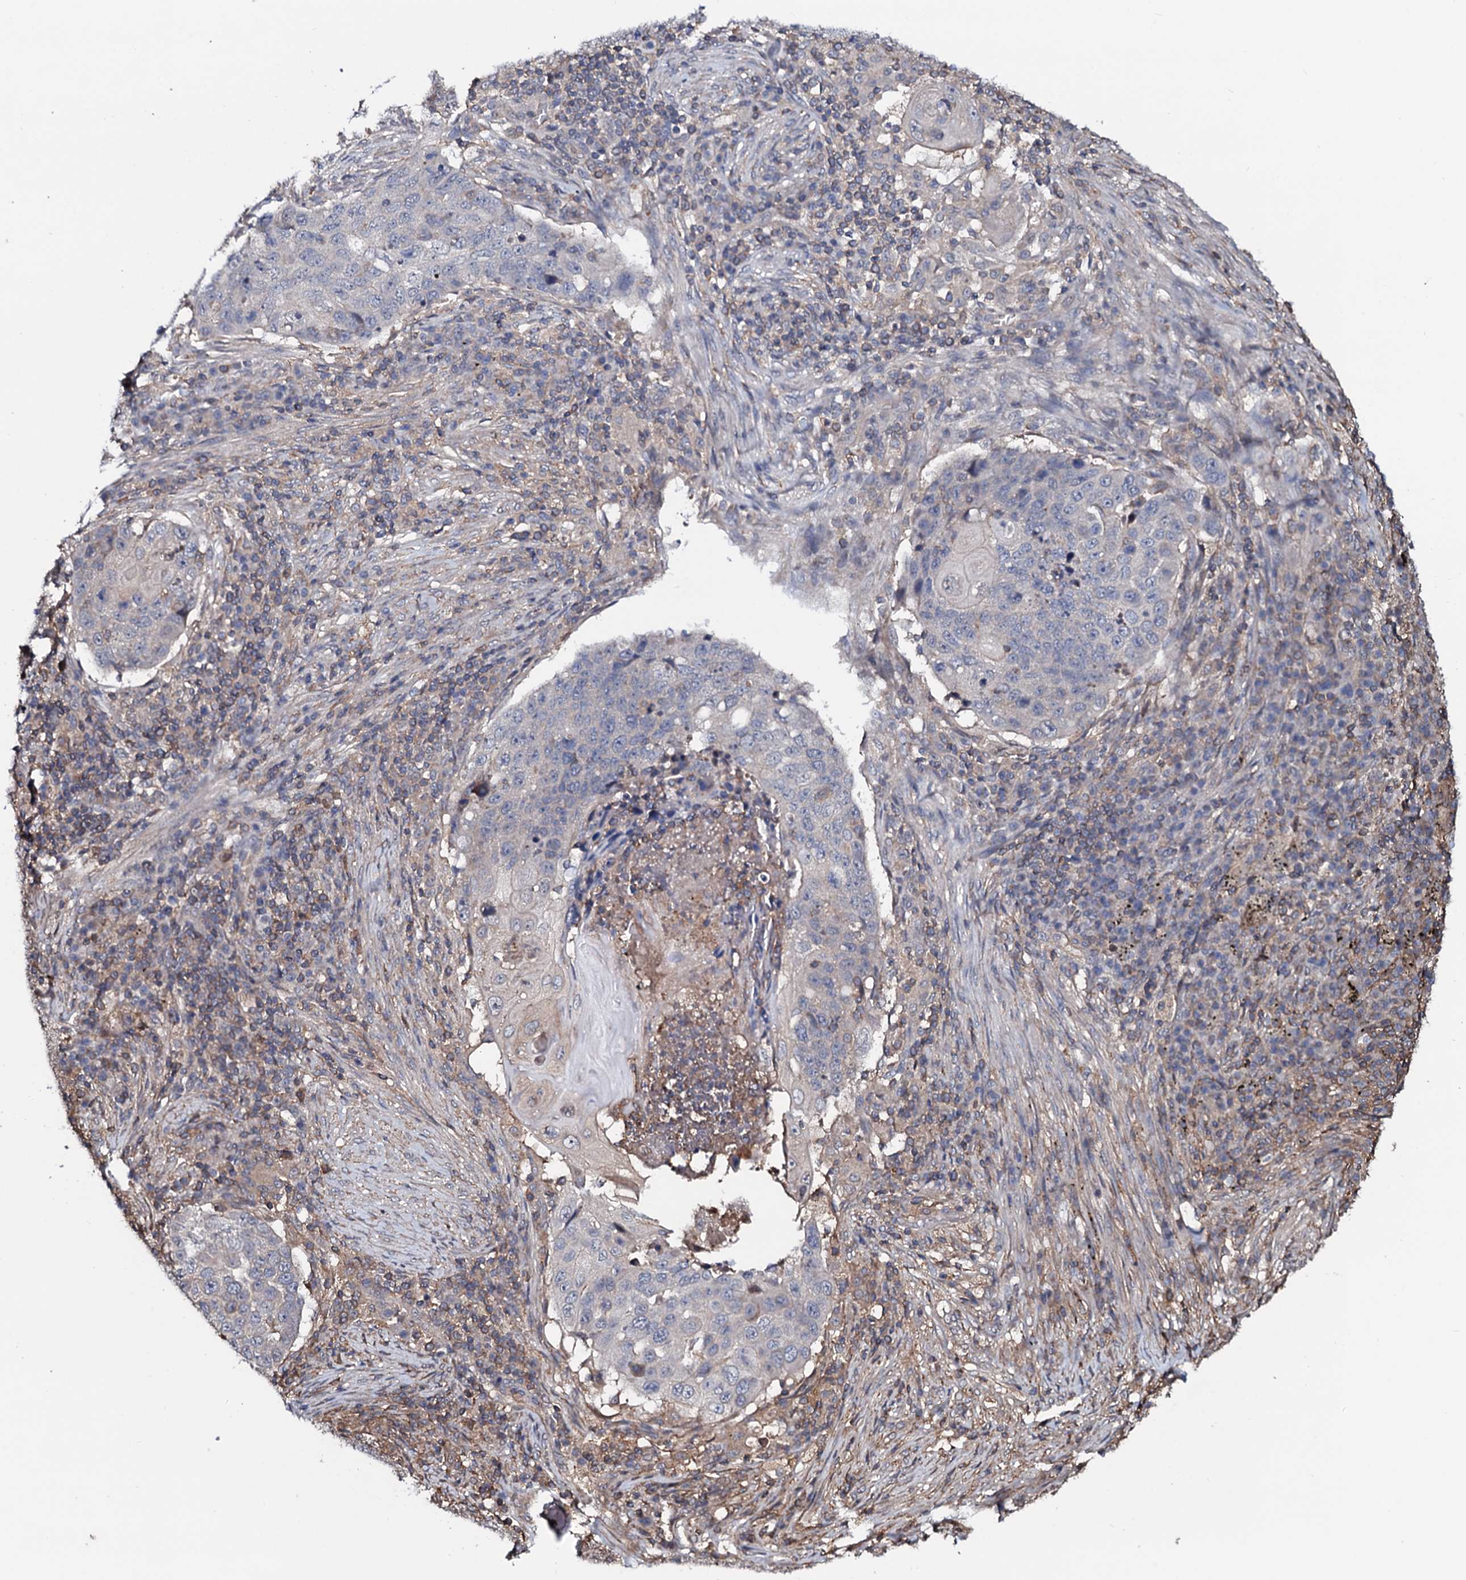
{"staining": {"intensity": "negative", "quantity": "none", "location": "none"}, "tissue": "lung cancer", "cell_type": "Tumor cells", "image_type": "cancer", "snomed": [{"axis": "morphology", "description": "Squamous cell carcinoma, NOS"}, {"axis": "topography", "description": "Lung"}], "caption": "Protein analysis of lung cancer shows no significant expression in tumor cells. (Immunohistochemistry, brightfield microscopy, high magnification).", "gene": "COG6", "patient": {"sex": "female", "age": 63}}